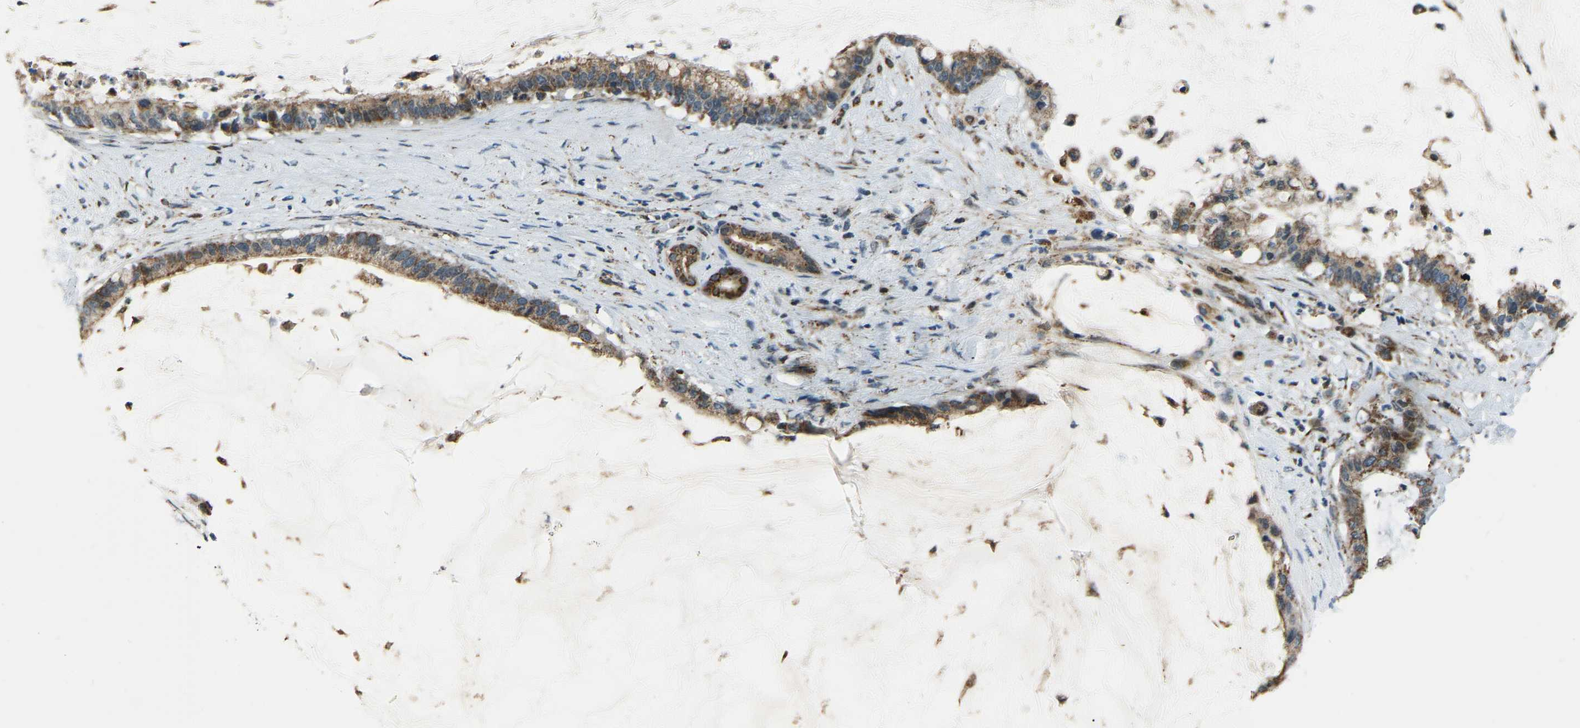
{"staining": {"intensity": "moderate", "quantity": ">75%", "location": "cytoplasmic/membranous"}, "tissue": "pancreatic cancer", "cell_type": "Tumor cells", "image_type": "cancer", "snomed": [{"axis": "morphology", "description": "Adenocarcinoma, NOS"}, {"axis": "topography", "description": "Pancreas"}], "caption": "This is an image of immunohistochemistry (IHC) staining of pancreatic adenocarcinoma, which shows moderate positivity in the cytoplasmic/membranous of tumor cells.", "gene": "RBM33", "patient": {"sex": "male", "age": 41}}